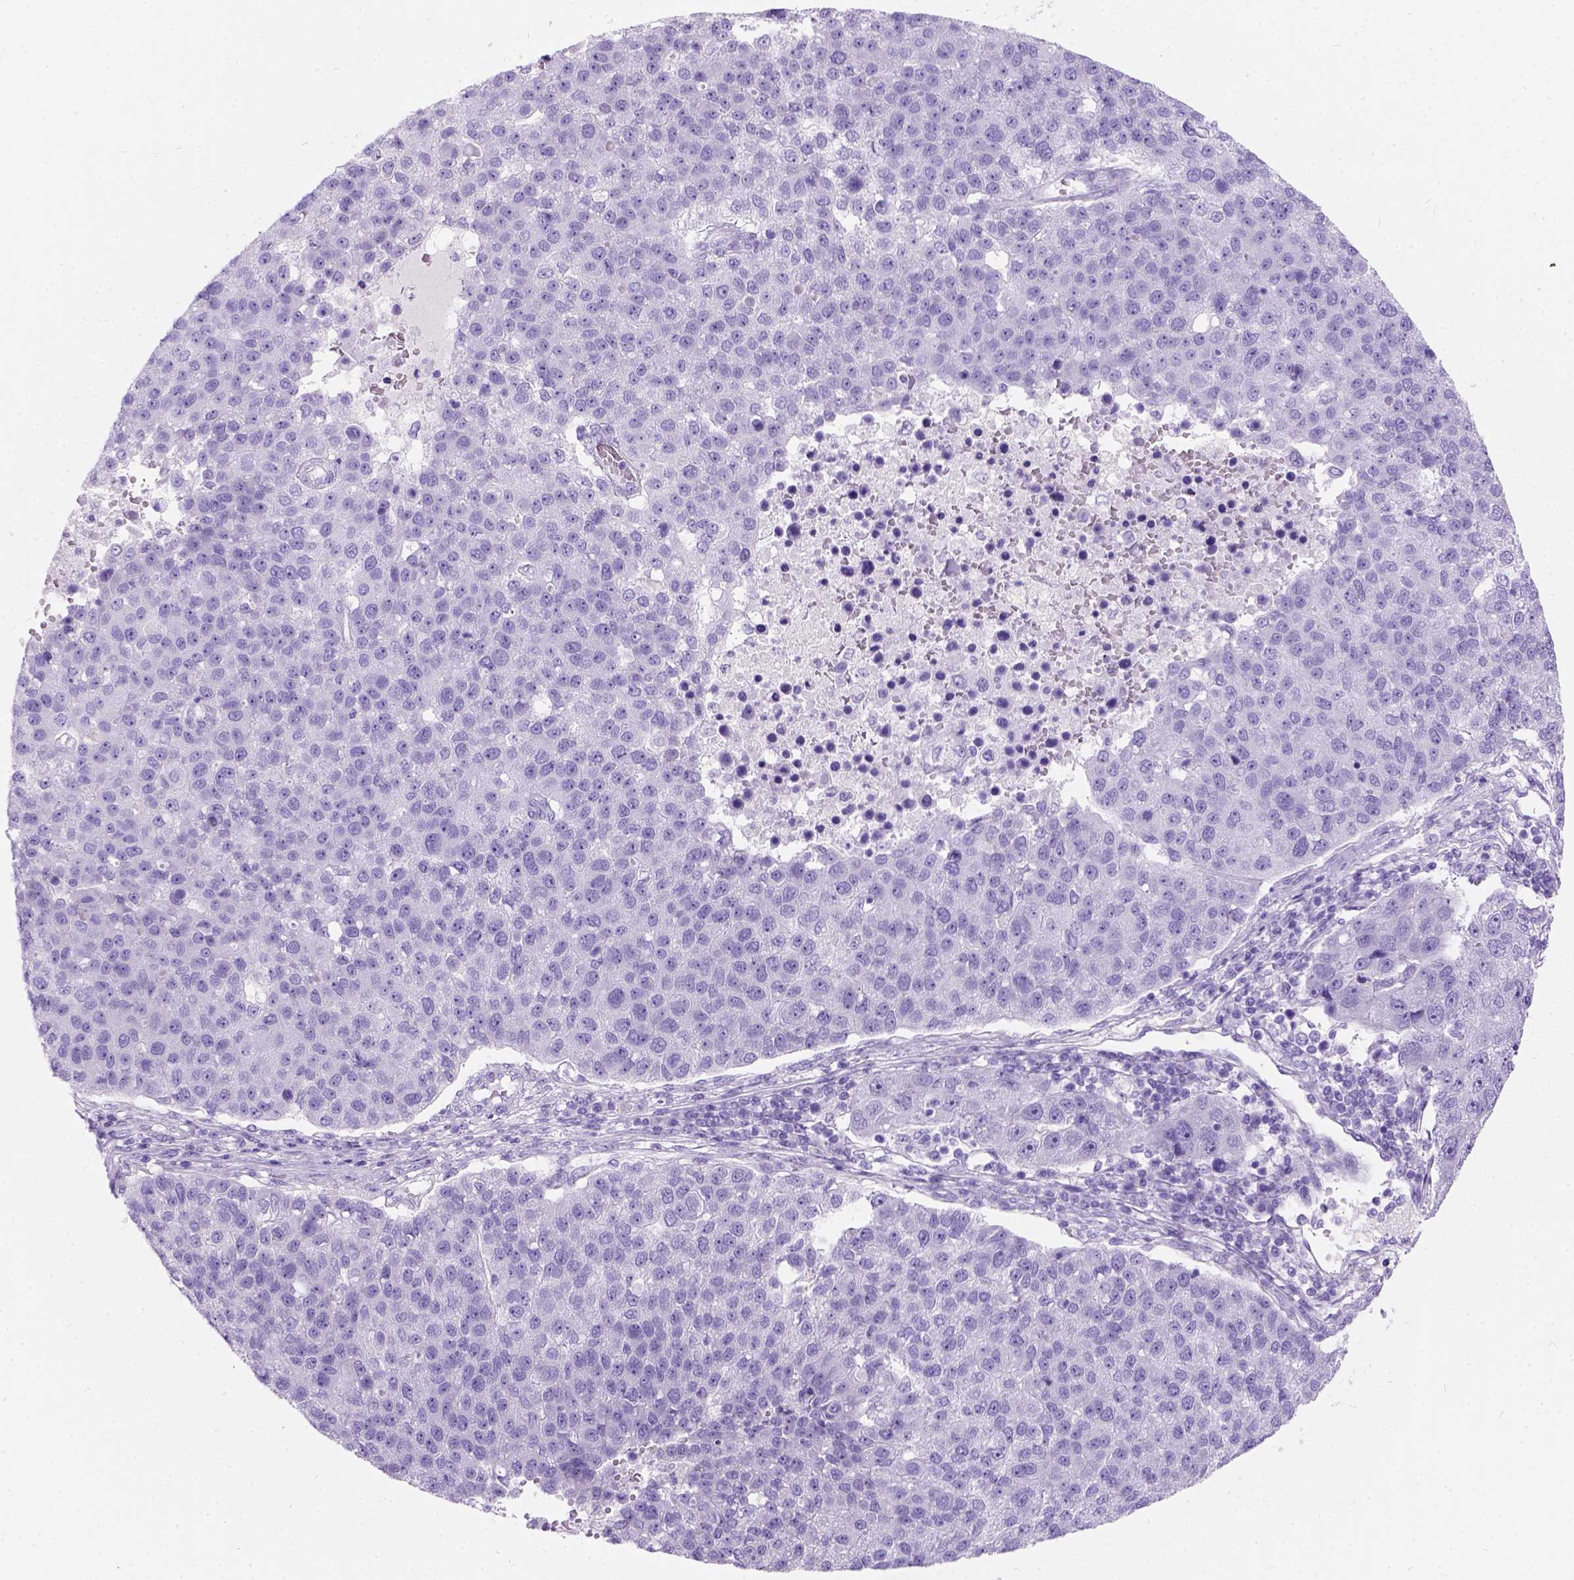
{"staining": {"intensity": "negative", "quantity": "none", "location": "none"}, "tissue": "pancreatic cancer", "cell_type": "Tumor cells", "image_type": "cancer", "snomed": [{"axis": "morphology", "description": "Adenocarcinoma, NOS"}, {"axis": "topography", "description": "Pancreas"}], "caption": "DAB immunohistochemical staining of pancreatic cancer exhibits no significant positivity in tumor cells. (Brightfield microscopy of DAB immunohistochemistry at high magnification).", "gene": "C7orf57", "patient": {"sex": "female", "age": 61}}